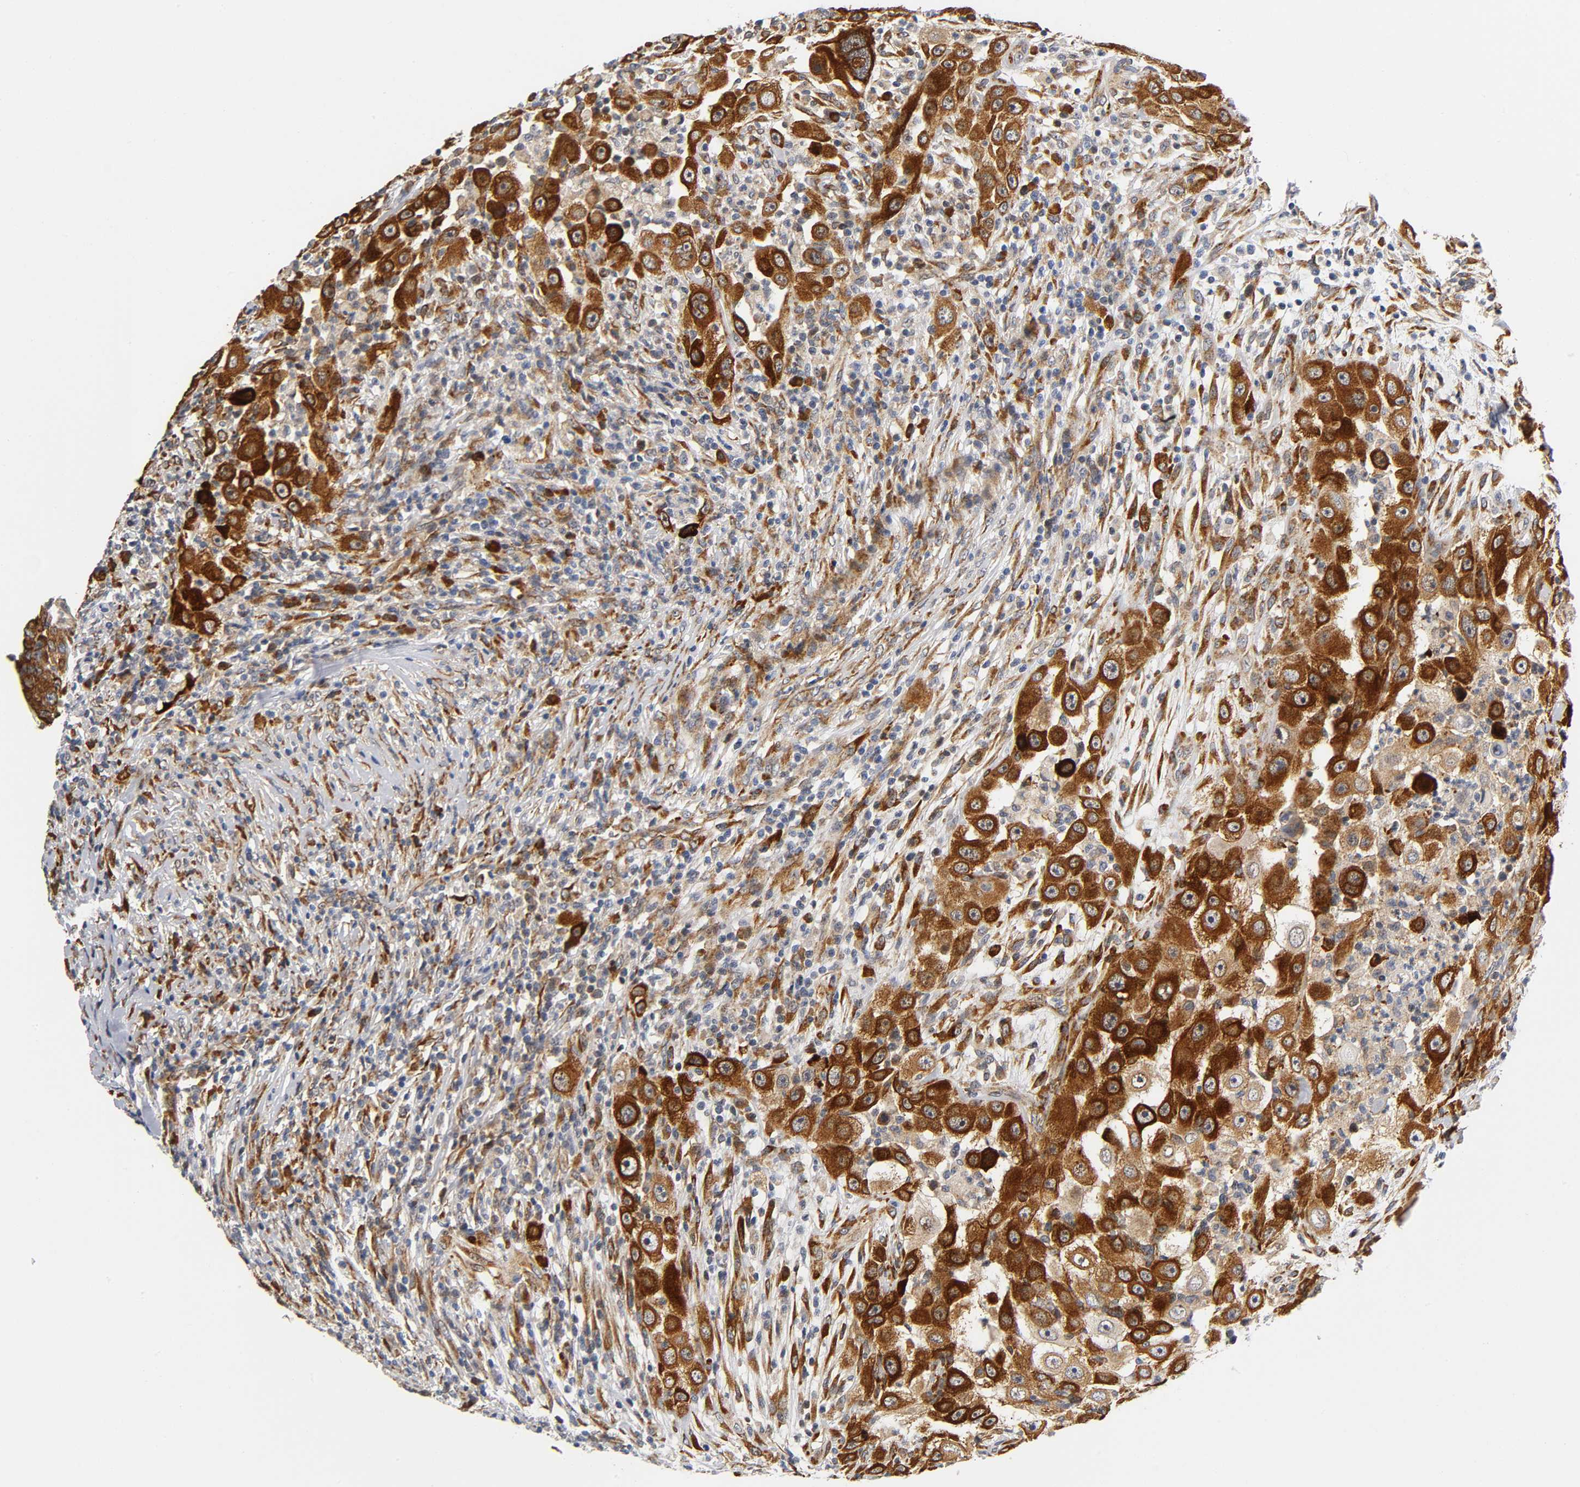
{"staining": {"intensity": "strong", "quantity": ">75%", "location": "cytoplasmic/membranous"}, "tissue": "head and neck cancer", "cell_type": "Tumor cells", "image_type": "cancer", "snomed": [{"axis": "morphology", "description": "Carcinoma, NOS"}, {"axis": "topography", "description": "Head-Neck"}], "caption": "Protein analysis of head and neck cancer (carcinoma) tissue demonstrates strong cytoplasmic/membranous expression in approximately >75% of tumor cells.", "gene": "SOS2", "patient": {"sex": "male", "age": 87}}